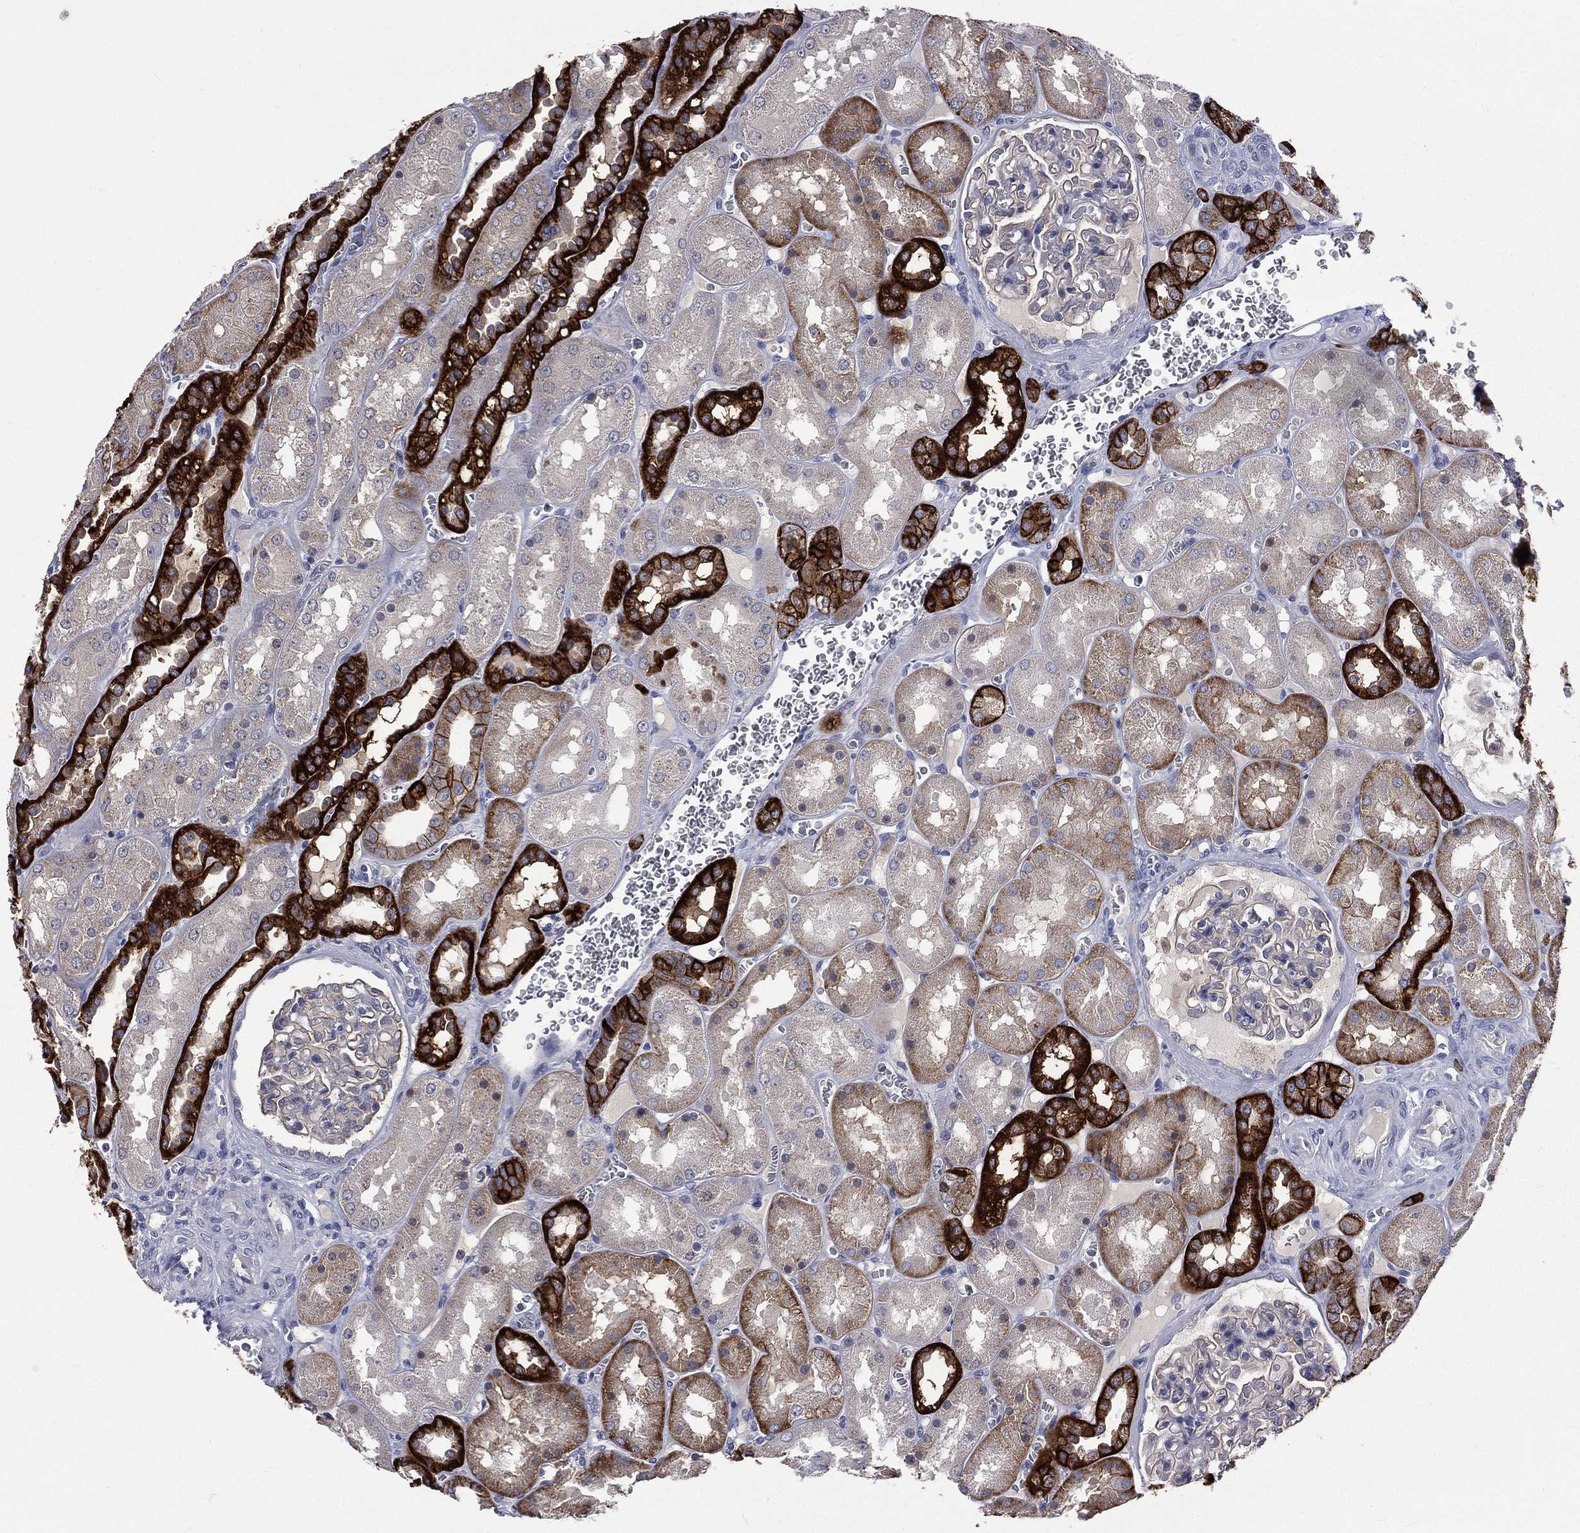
{"staining": {"intensity": "negative", "quantity": "none", "location": "none"}, "tissue": "kidney", "cell_type": "Cells in glomeruli", "image_type": "normal", "snomed": [{"axis": "morphology", "description": "Normal tissue, NOS"}, {"axis": "topography", "description": "Kidney"}], "caption": "Kidney was stained to show a protein in brown. There is no significant expression in cells in glomeruli. (DAB IHC, high magnification).", "gene": "CA12", "patient": {"sex": "male", "age": 73}}